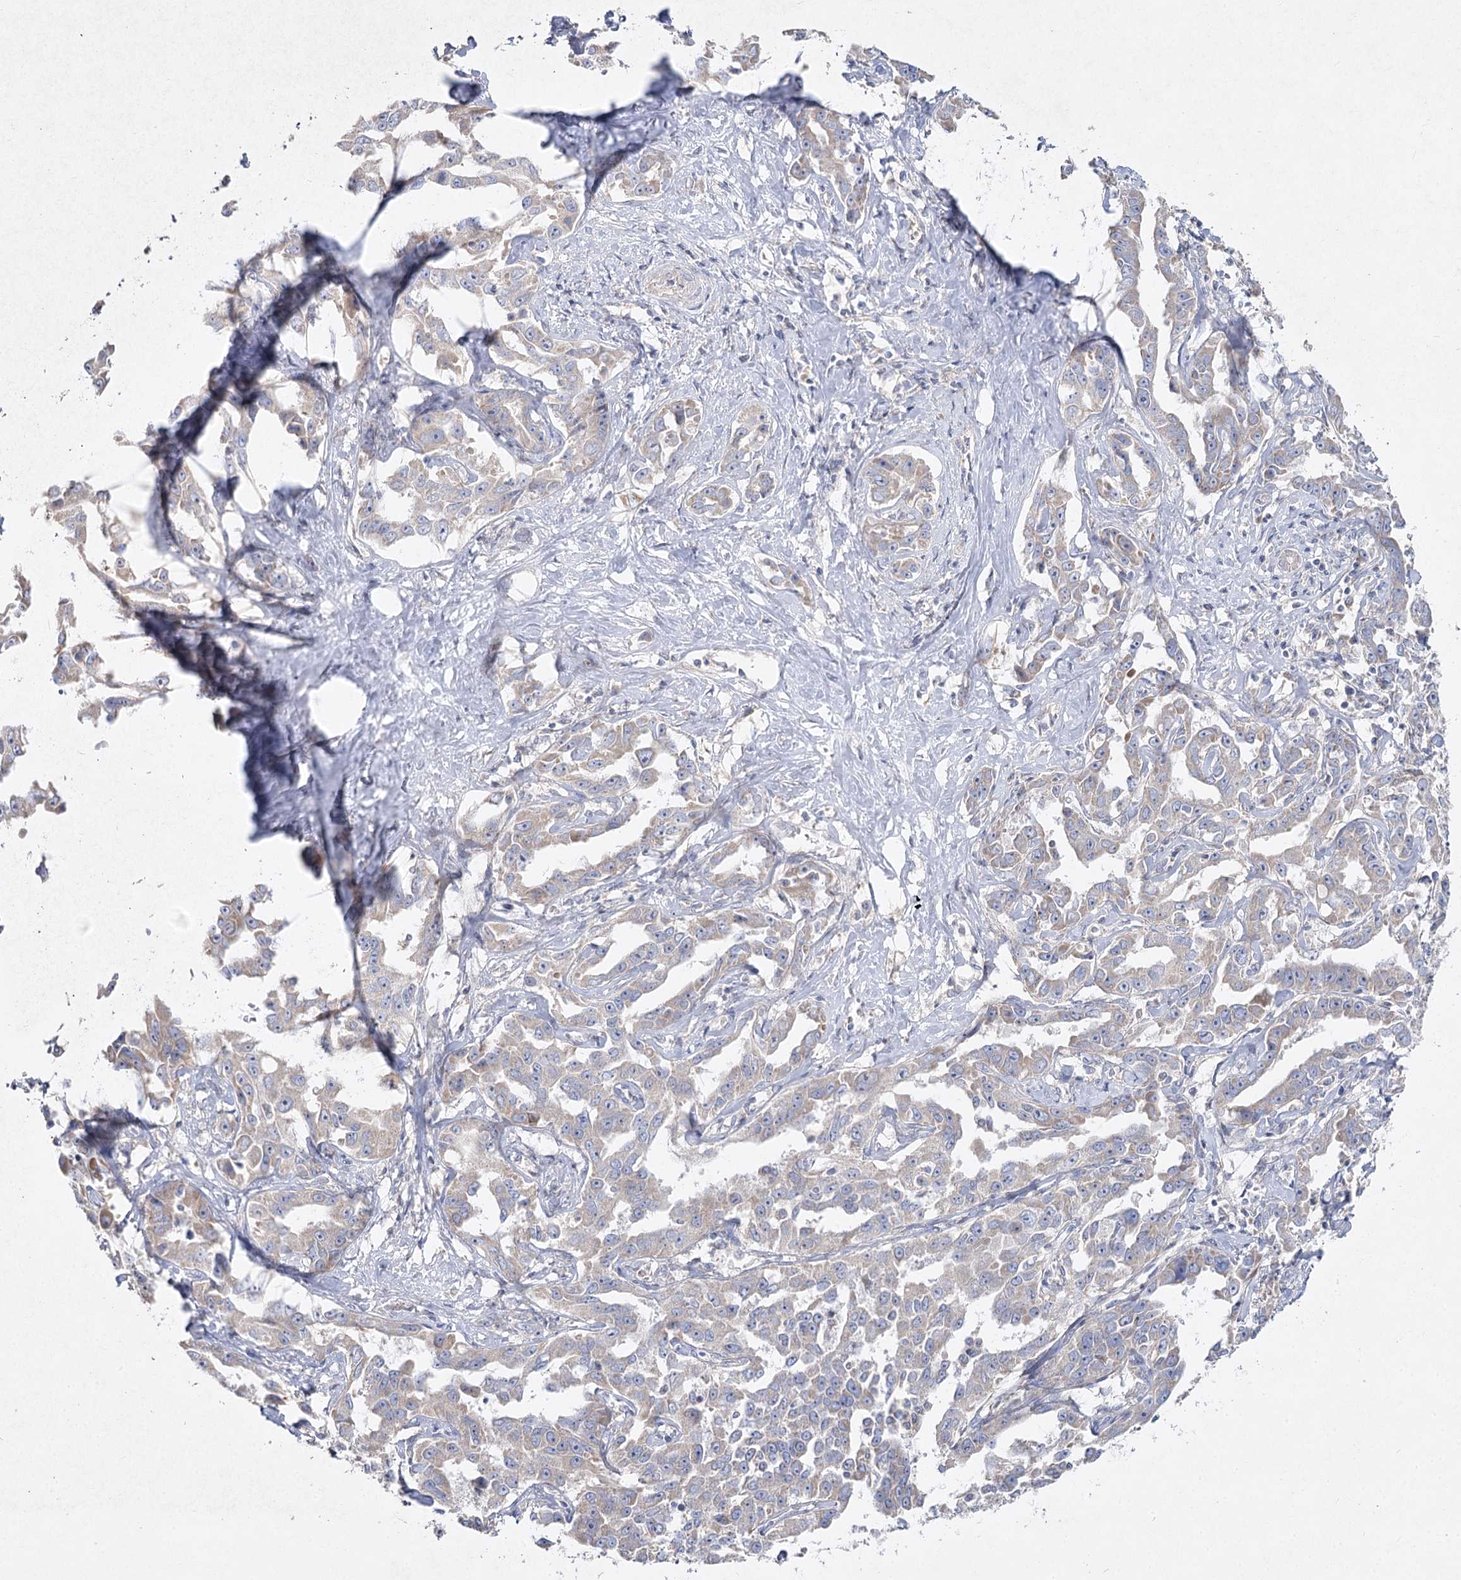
{"staining": {"intensity": "weak", "quantity": "<25%", "location": "cytoplasmic/membranous"}, "tissue": "liver cancer", "cell_type": "Tumor cells", "image_type": "cancer", "snomed": [{"axis": "morphology", "description": "Cholangiocarcinoma"}, {"axis": "topography", "description": "Liver"}], "caption": "There is no significant positivity in tumor cells of liver cancer (cholangiocarcinoma).", "gene": "TMEM187", "patient": {"sex": "male", "age": 59}}